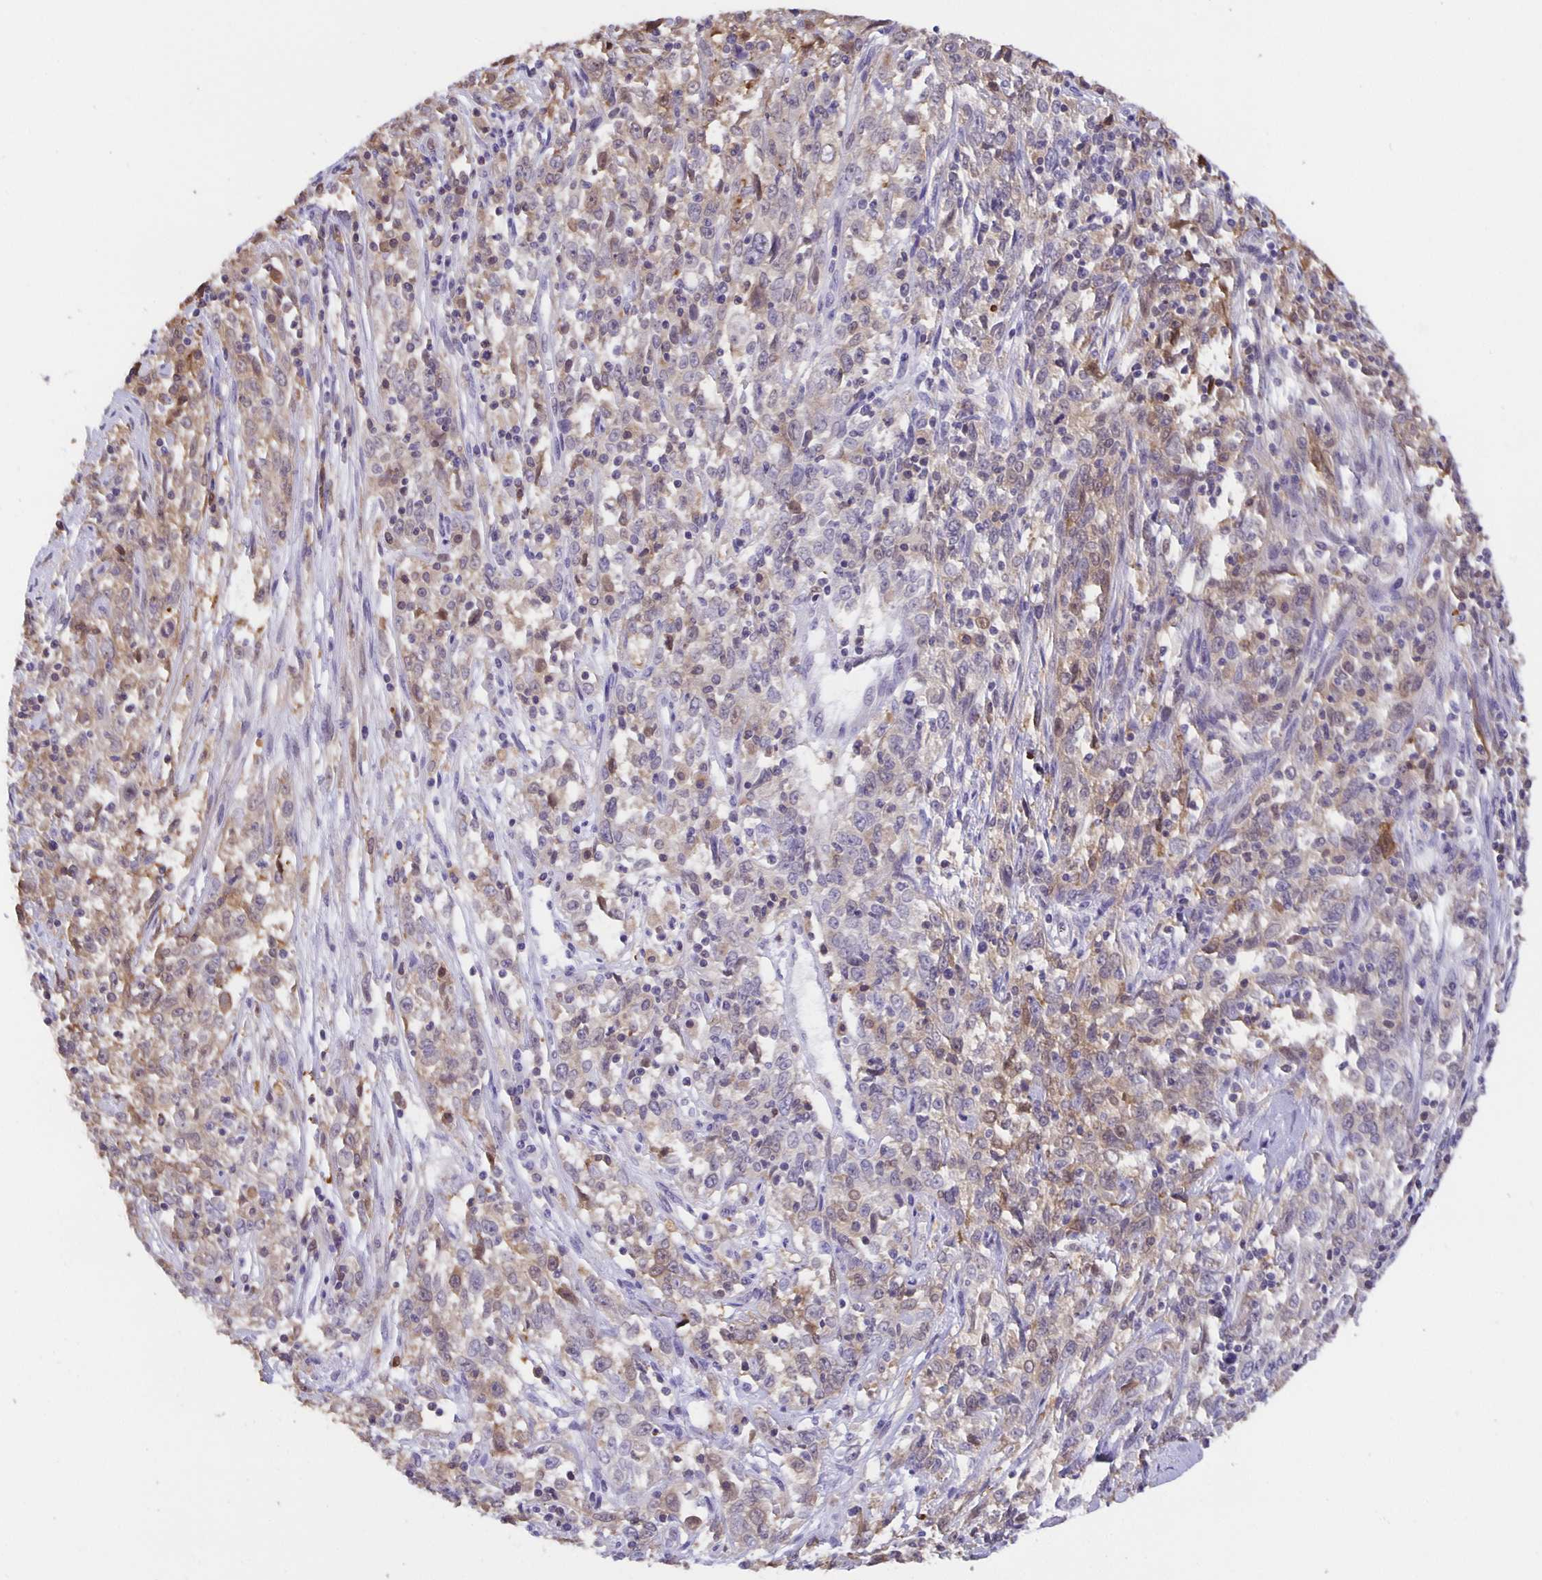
{"staining": {"intensity": "weak", "quantity": "<25%", "location": "cytoplasmic/membranous"}, "tissue": "cervical cancer", "cell_type": "Tumor cells", "image_type": "cancer", "snomed": [{"axis": "morphology", "description": "Adenocarcinoma, NOS"}, {"axis": "topography", "description": "Cervix"}], "caption": "DAB immunohistochemical staining of human cervical cancer displays no significant staining in tumor cells.", "gene": "MARCHF6", "patient": {"sex": "female", "age": 40}}